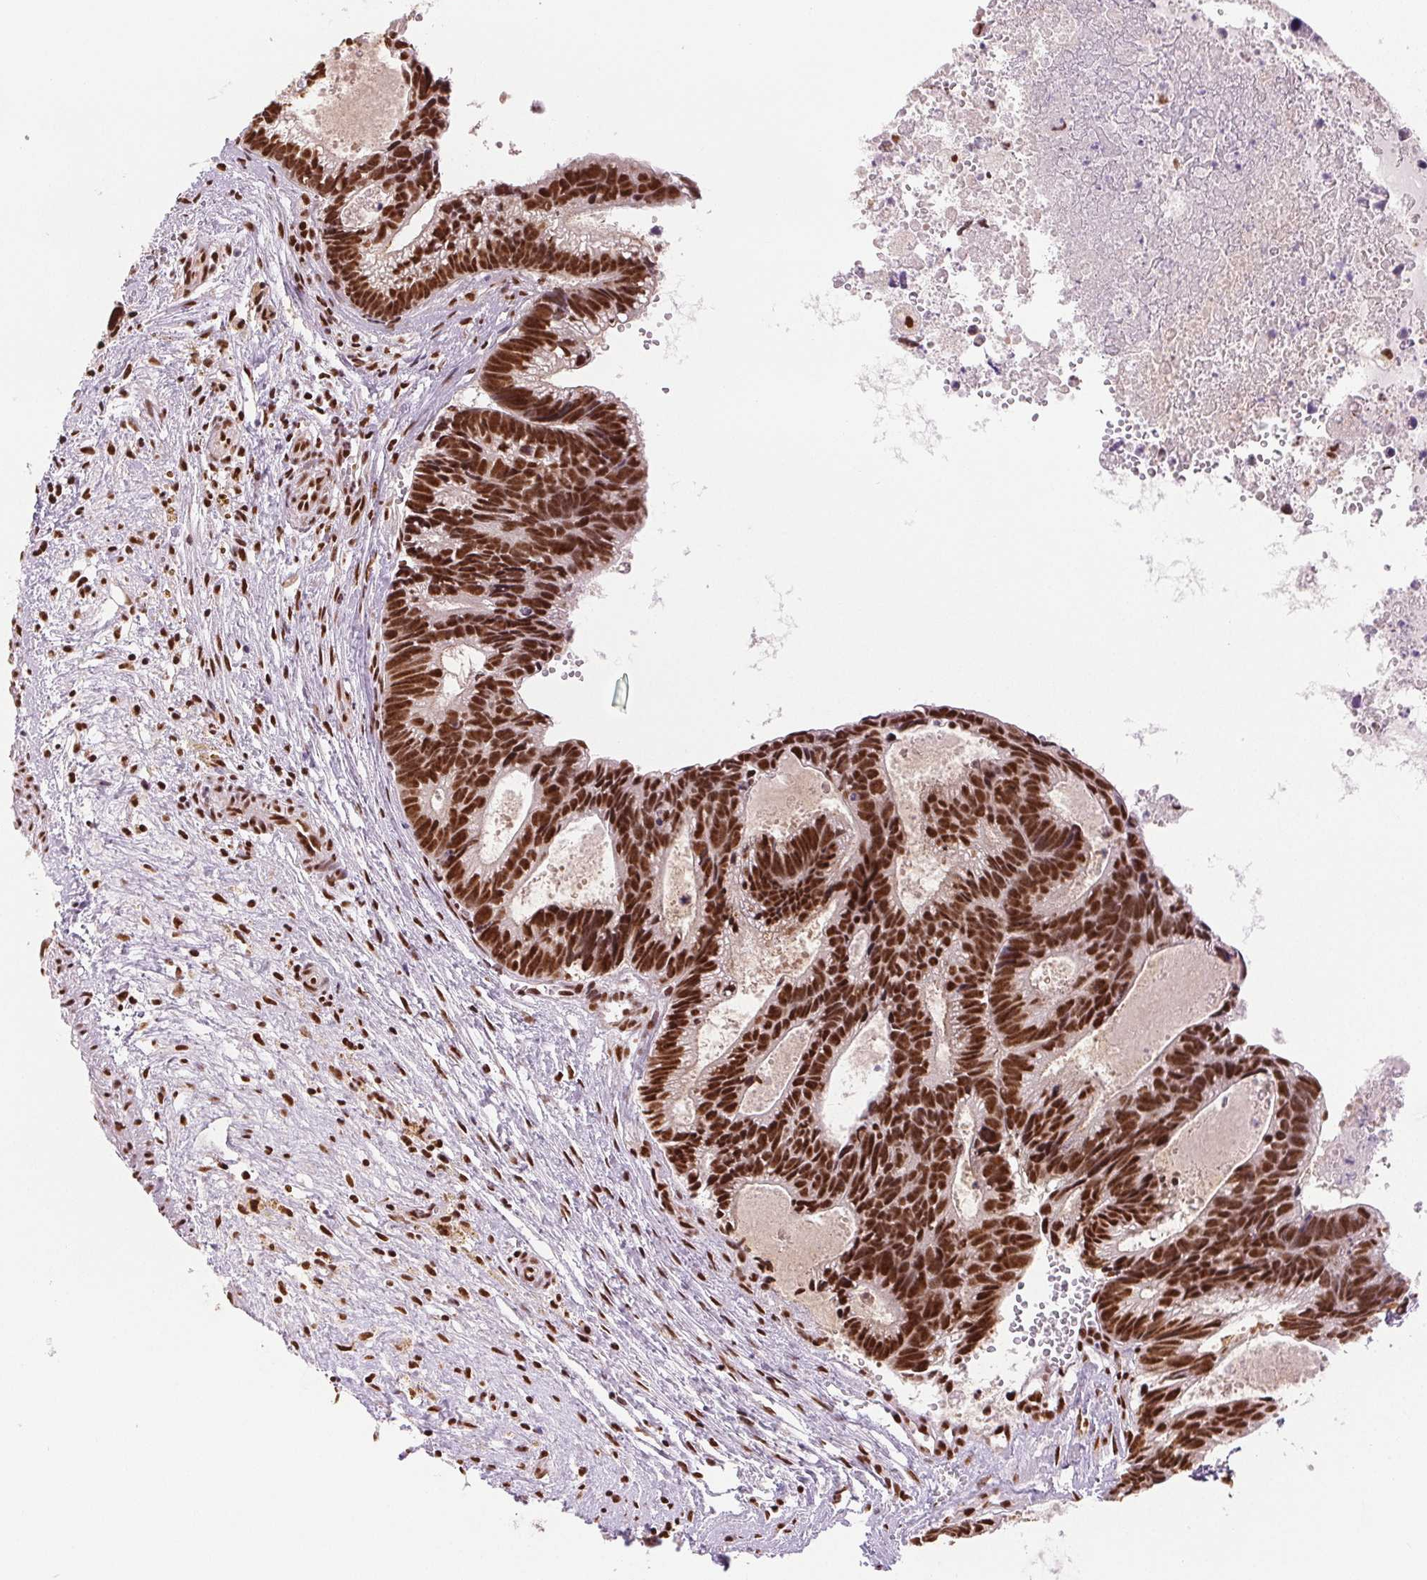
{"staining": {"intensity": "strong", "quantity": ">75%", "location": "nuclear"}, "tissue": "head and neck cancer", "cell_type": "Tumor cells", "image_type": "cancer", "snomed": [{"axis": "morphology", "description": "Adenocarcinoma, NOS"}, {"axis": "topography", "description": "Head-Neck"}], "caption": "Immunohistochemistry staining of head and neck cancer, which displays high levels of strong nuclear expression in about >75% of tumor cells indicating strong nuclear protein expression. The staining was performed using DAB (brown) for protein detection and nuclei were counterstained in hematoxylin (blue).", "gene": "IK", "patient": {"sex": "male", "age": 62}}